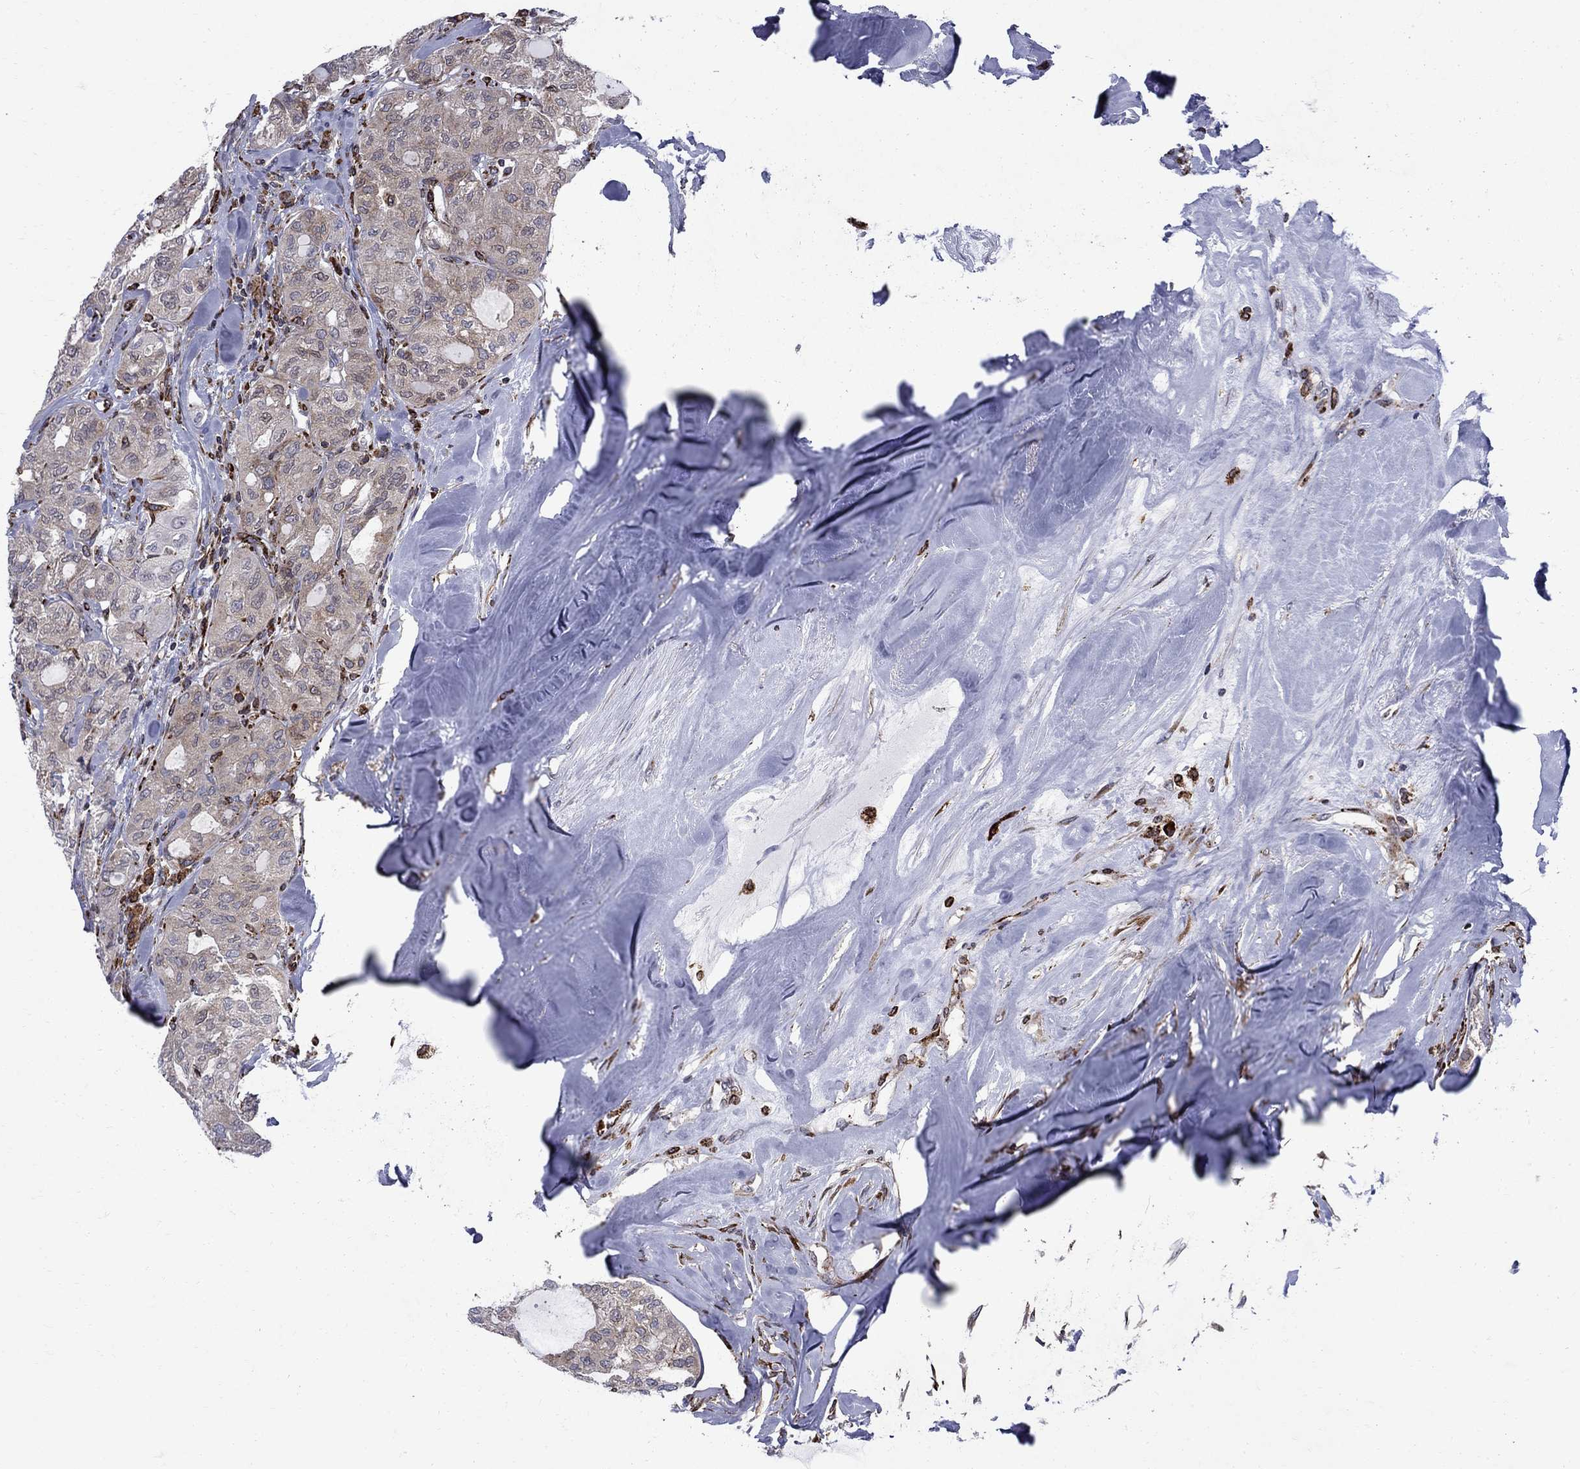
{"staining": {"intensity": "weak", "quantity": "<25%", "location": "cytoplasmic/membranous"}, "tissue": "thyroid cancer", "cell_type": "Tumor cells", "image_type": "cancer", "snomed": [{"axis": "morphology", "description": "Follicular adenoma carcinoma, NOS"}, {"axis": "topography", "description": "Thyroid gland"}], "caption": "Immunohistochemical staining of human follicular adenoma carcinoma (thyroid) demonstrates no significant expression in tumor cells. The staining is performed using DAB brown chromogen with nuclei counter-stained in using hematoxylin.", "gene": "CAB39L", "patient": {"sex": "male", "age": 75}}